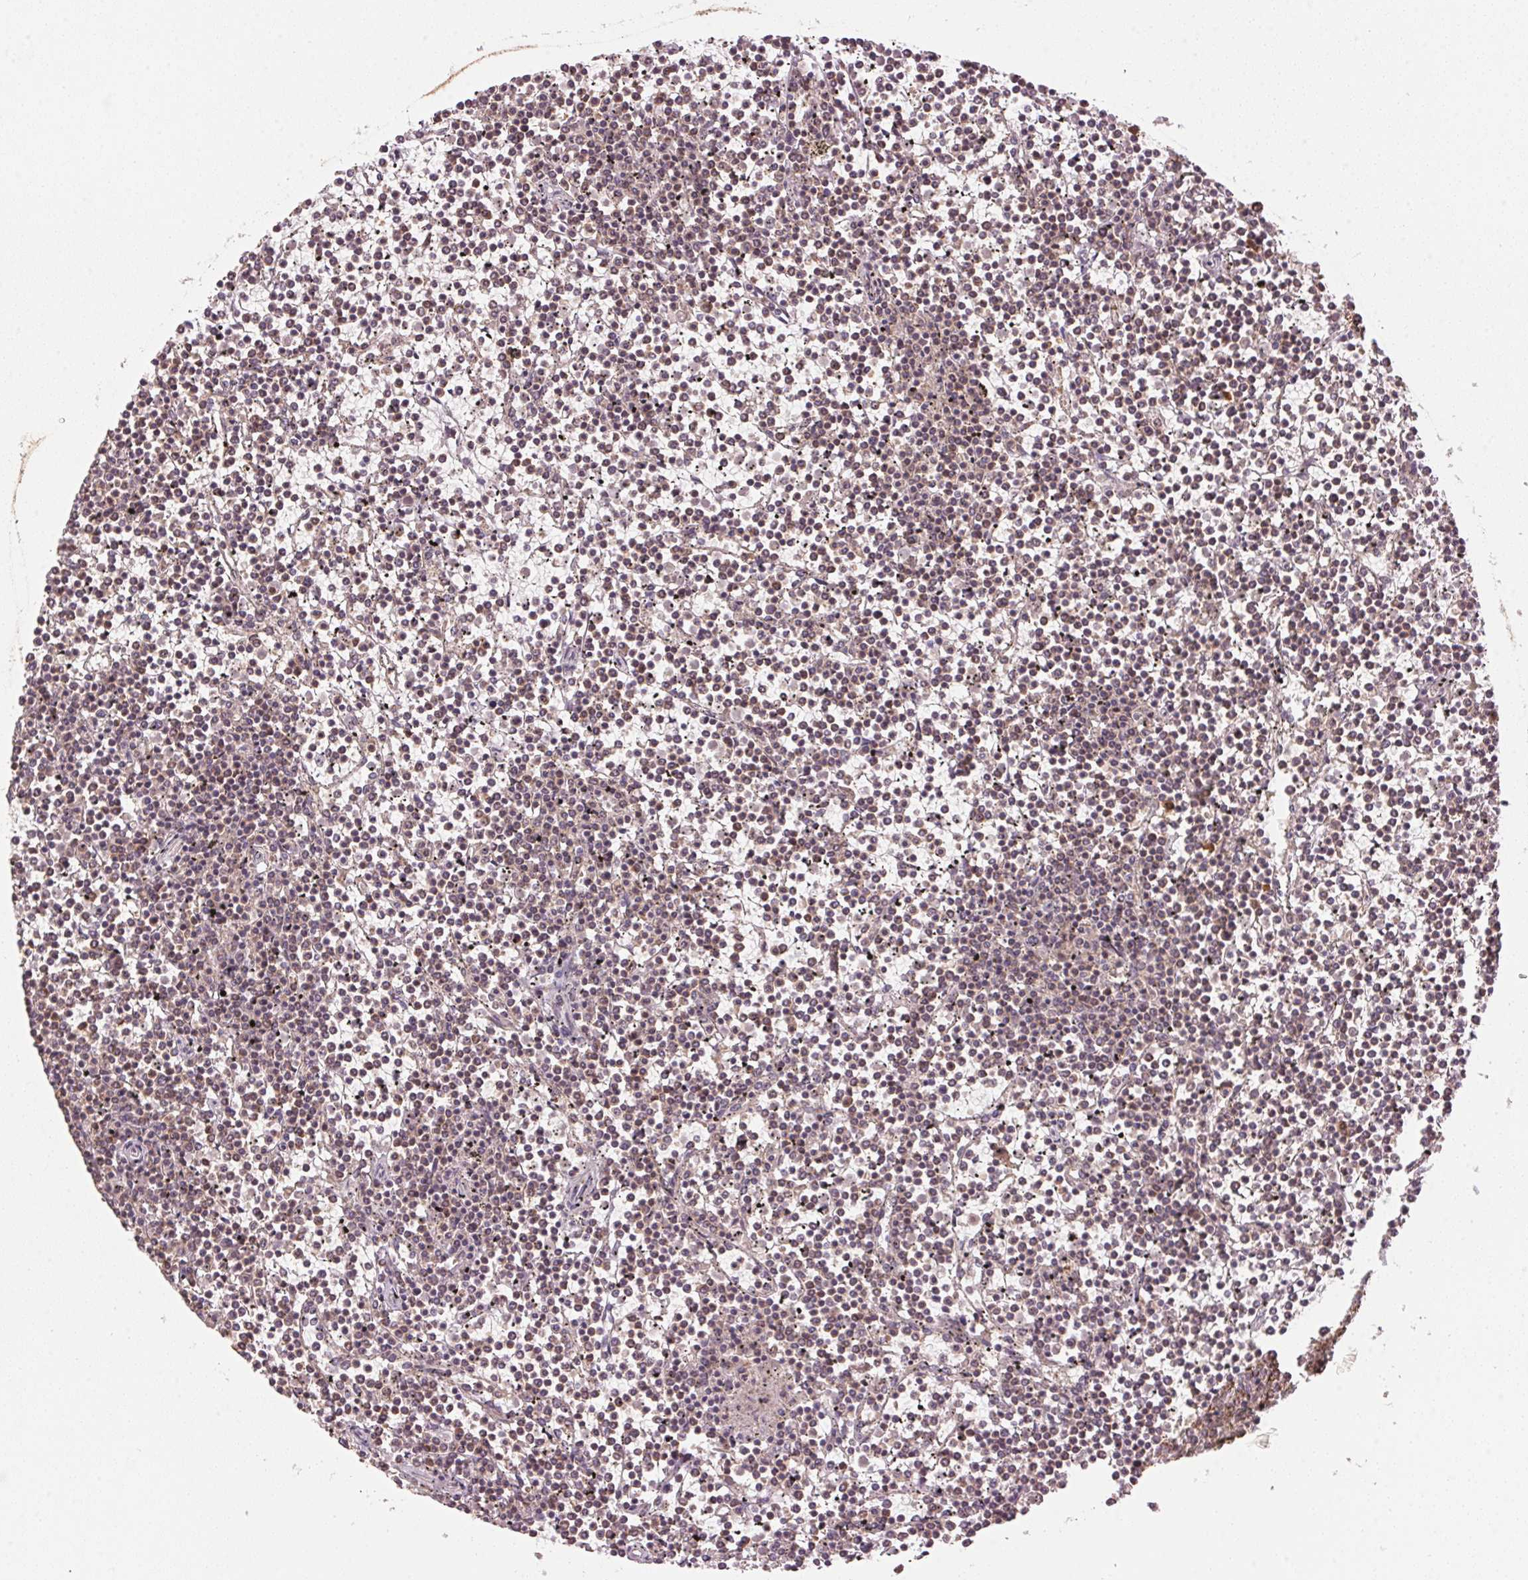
{"staining": {"intensity": "negative", "quantity": "none", "location": "none"}, "tissue": "lymphoma", "cell_type": "Tumor cells", "image_type": "cancer", "snomed": [{"axis": "morphology", "description": "Malignant lymphoma, non-Hodgkin's type, Low grade"}, {"axis": "topography", "description": "Spleen"}], "caption": "Tumor cells are negative for brown protein staining in lymphoma.", "gene": "ARHGAP6", "patient": {"sex": "female", "age": 19}}